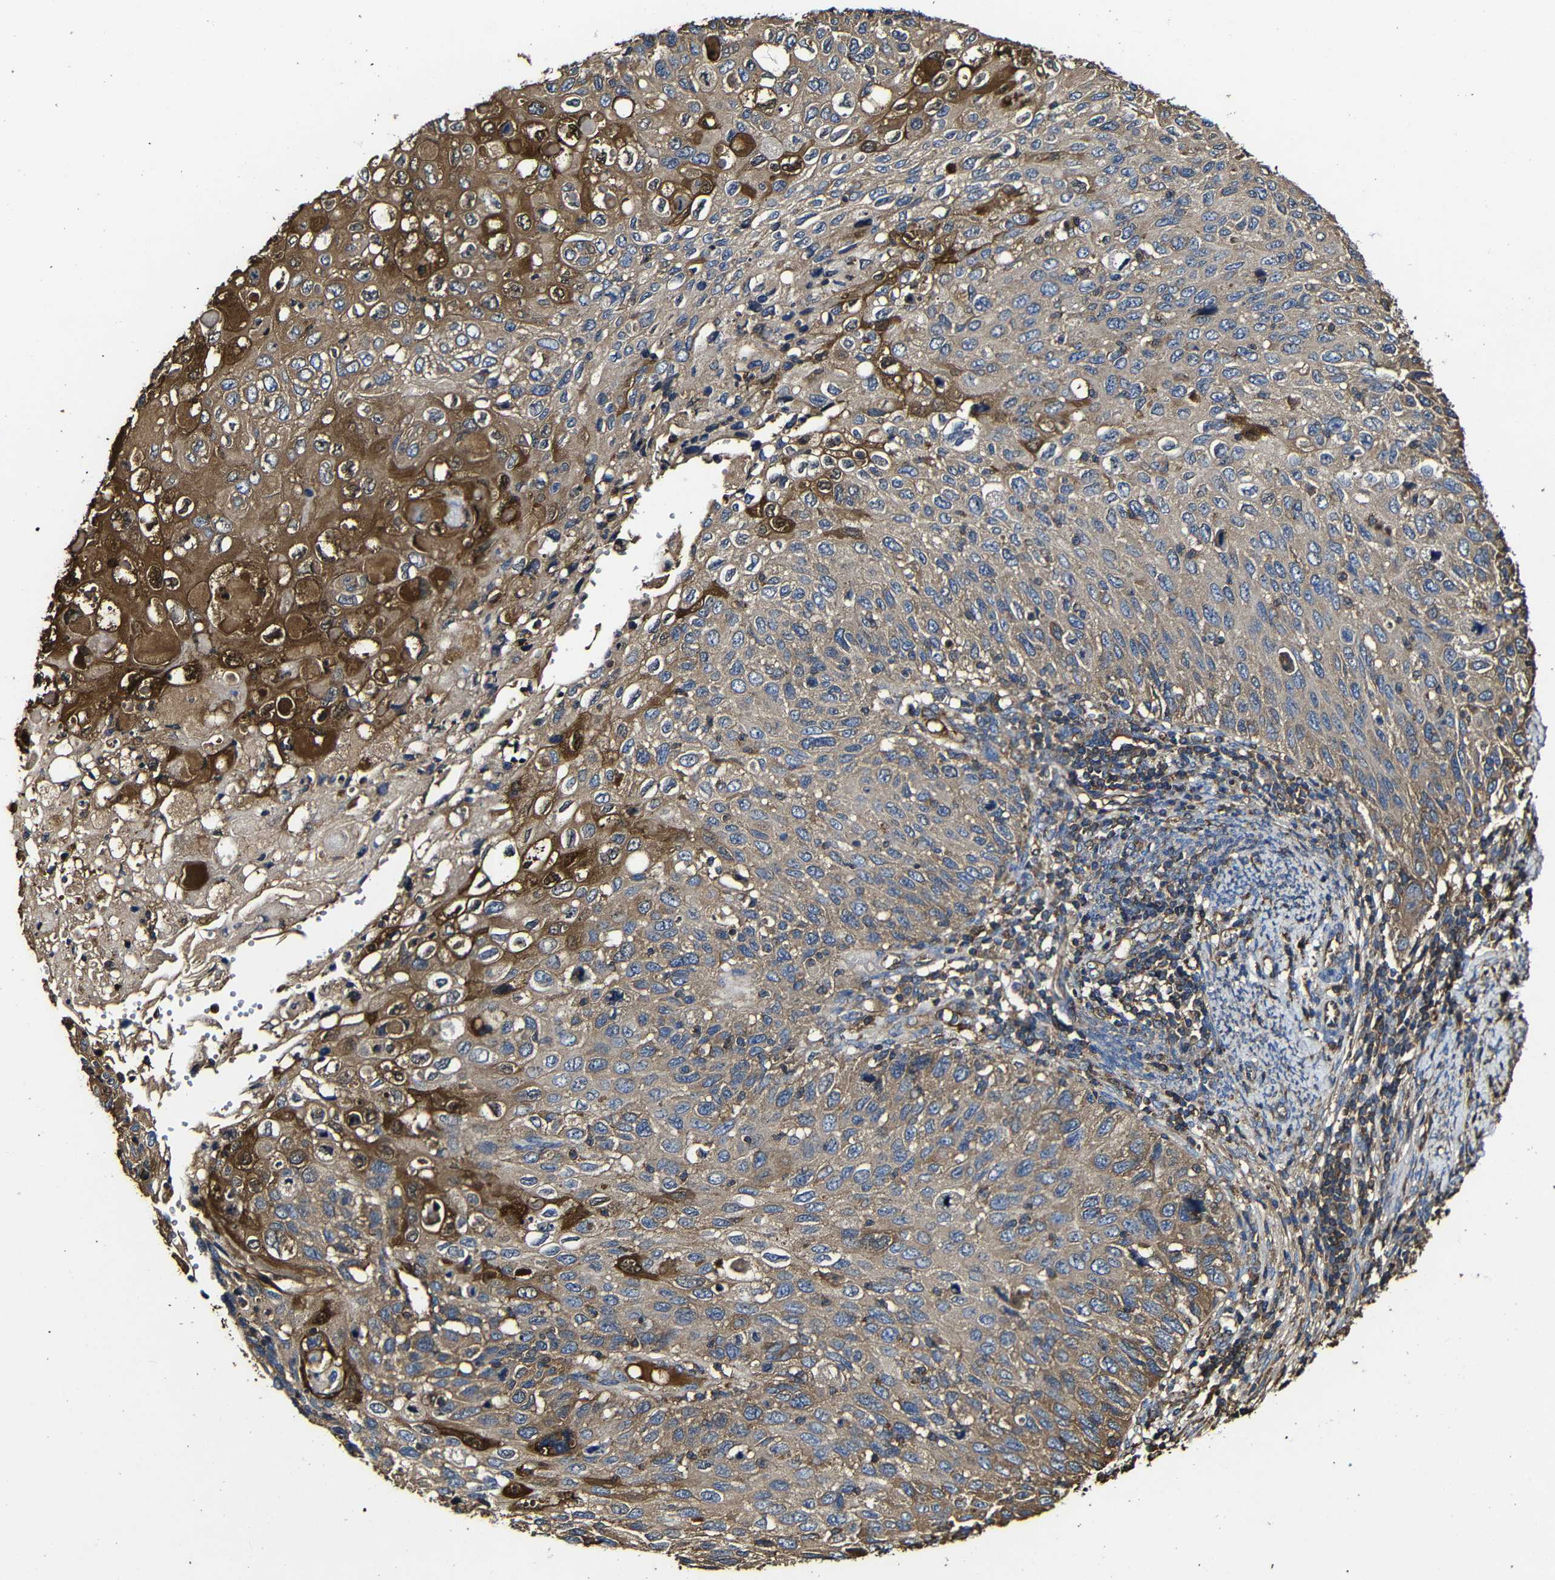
{"staining": {"intensity": "moderate", "quantity": ">75%", "location": "cytoplasmic/membranous"}, "tissue": "cervical cancer", "cell_type": "Tumor cells", "image_type": "cancer", "snomed": [{"axis": "morphology", "description": "Squamous cell carcinoma, NOS"}, {"axis": "topography", "description": "Cervix"}], "caption": "Cervical cancer tissue demonstrates moderate cytoplasmic/membranous staining in approximately >75% of tumor cells", "gene": "MSN", "patient": {"sex": "female", "age": 70}}